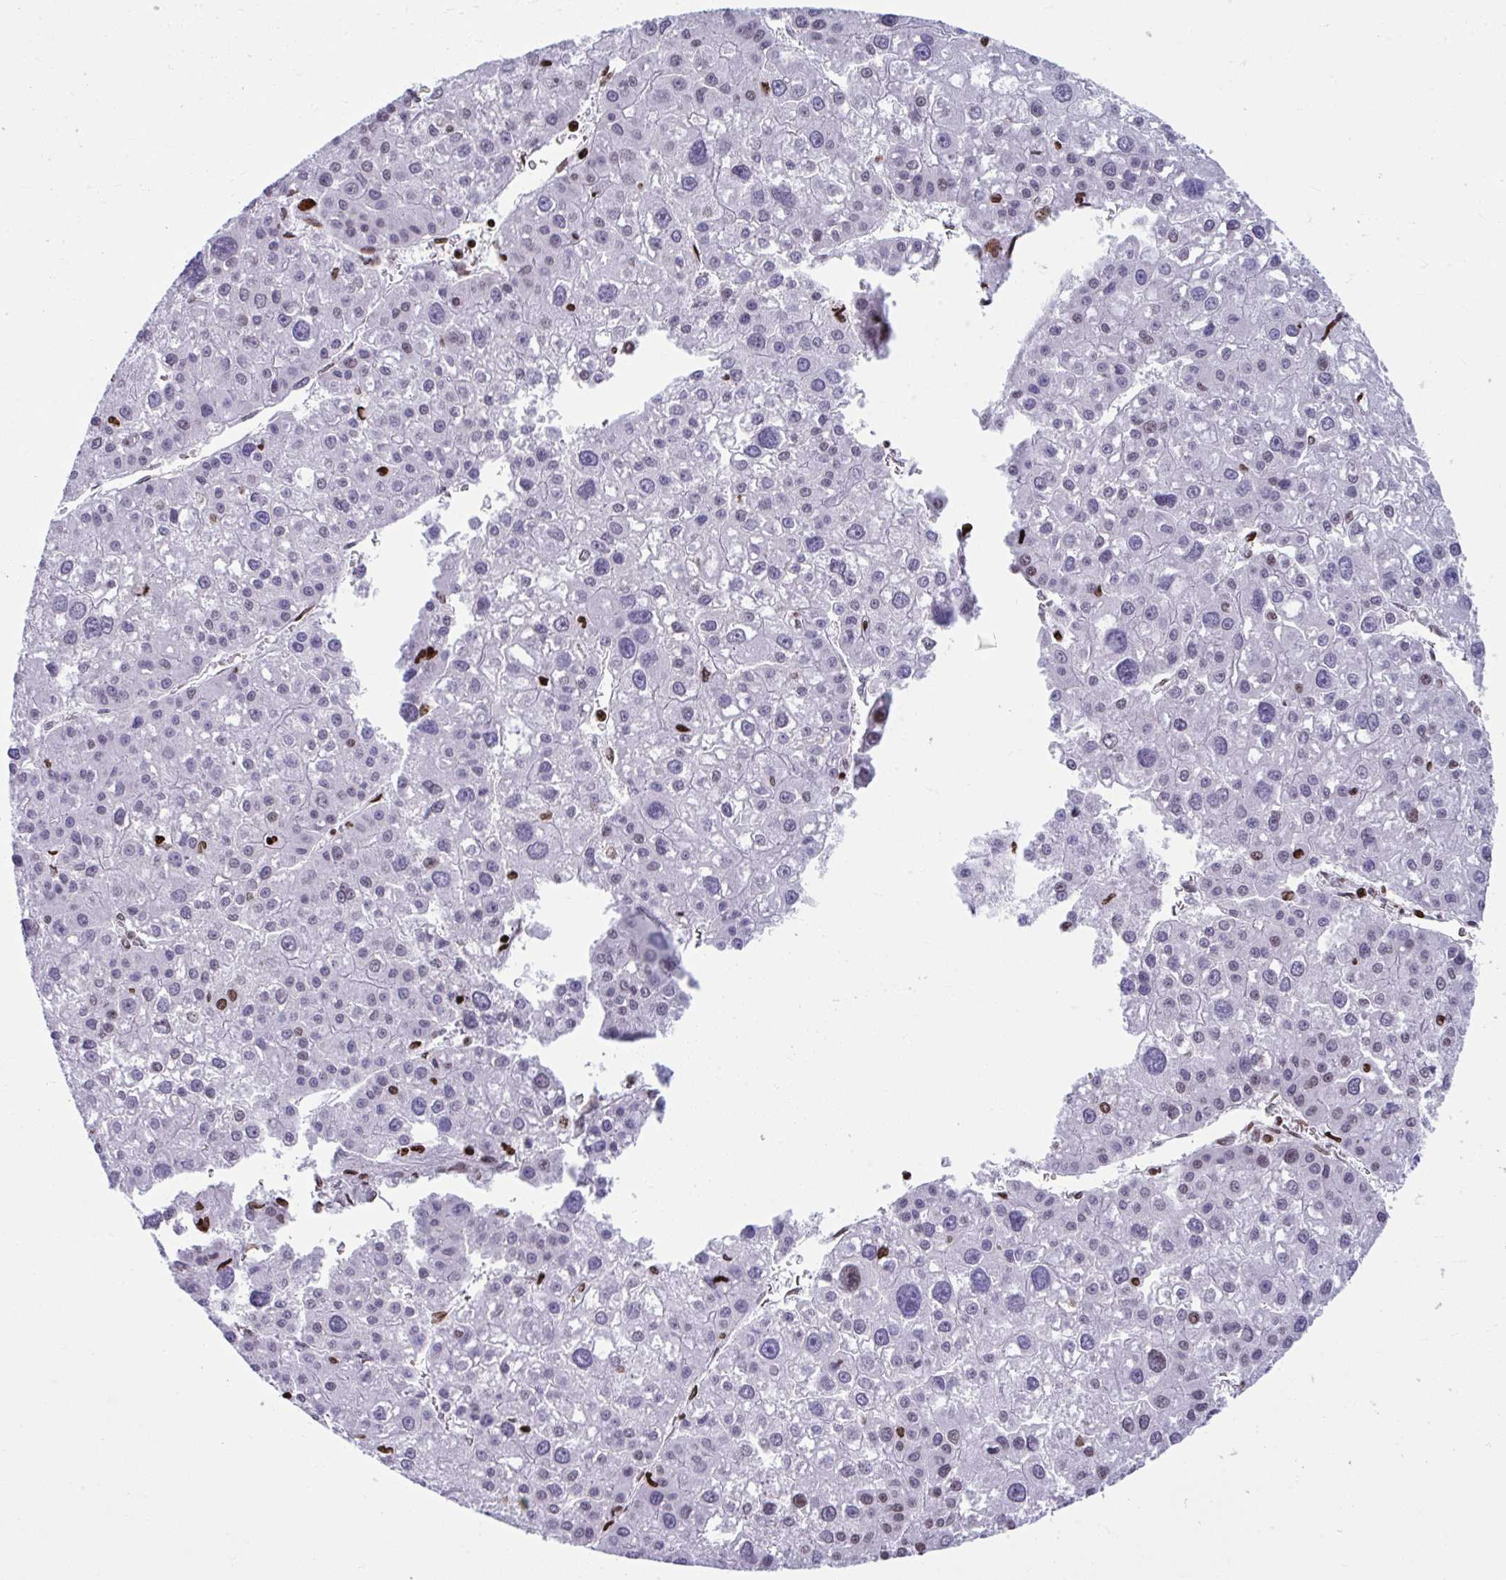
{"staining": {"intensity": "strong", "quantity": "<25%", "location": "nuclear"}, "tissue": "liver cancer", "cell_type": "Tumor cells", "image_type": "cancer", "snomed": [{"axis": "morphology", "description": "Carcinoma, Hepatocellular, NOS"}, {"axis": "topography", "description": "Liver"}], "caption": "Strong nuclear protein expression is identified in about <25% of tumor cells in liver cancer (hepatocellular carcinoma).", "gene": "ISL1", "patient": {"sex": "male", "age": 73}}